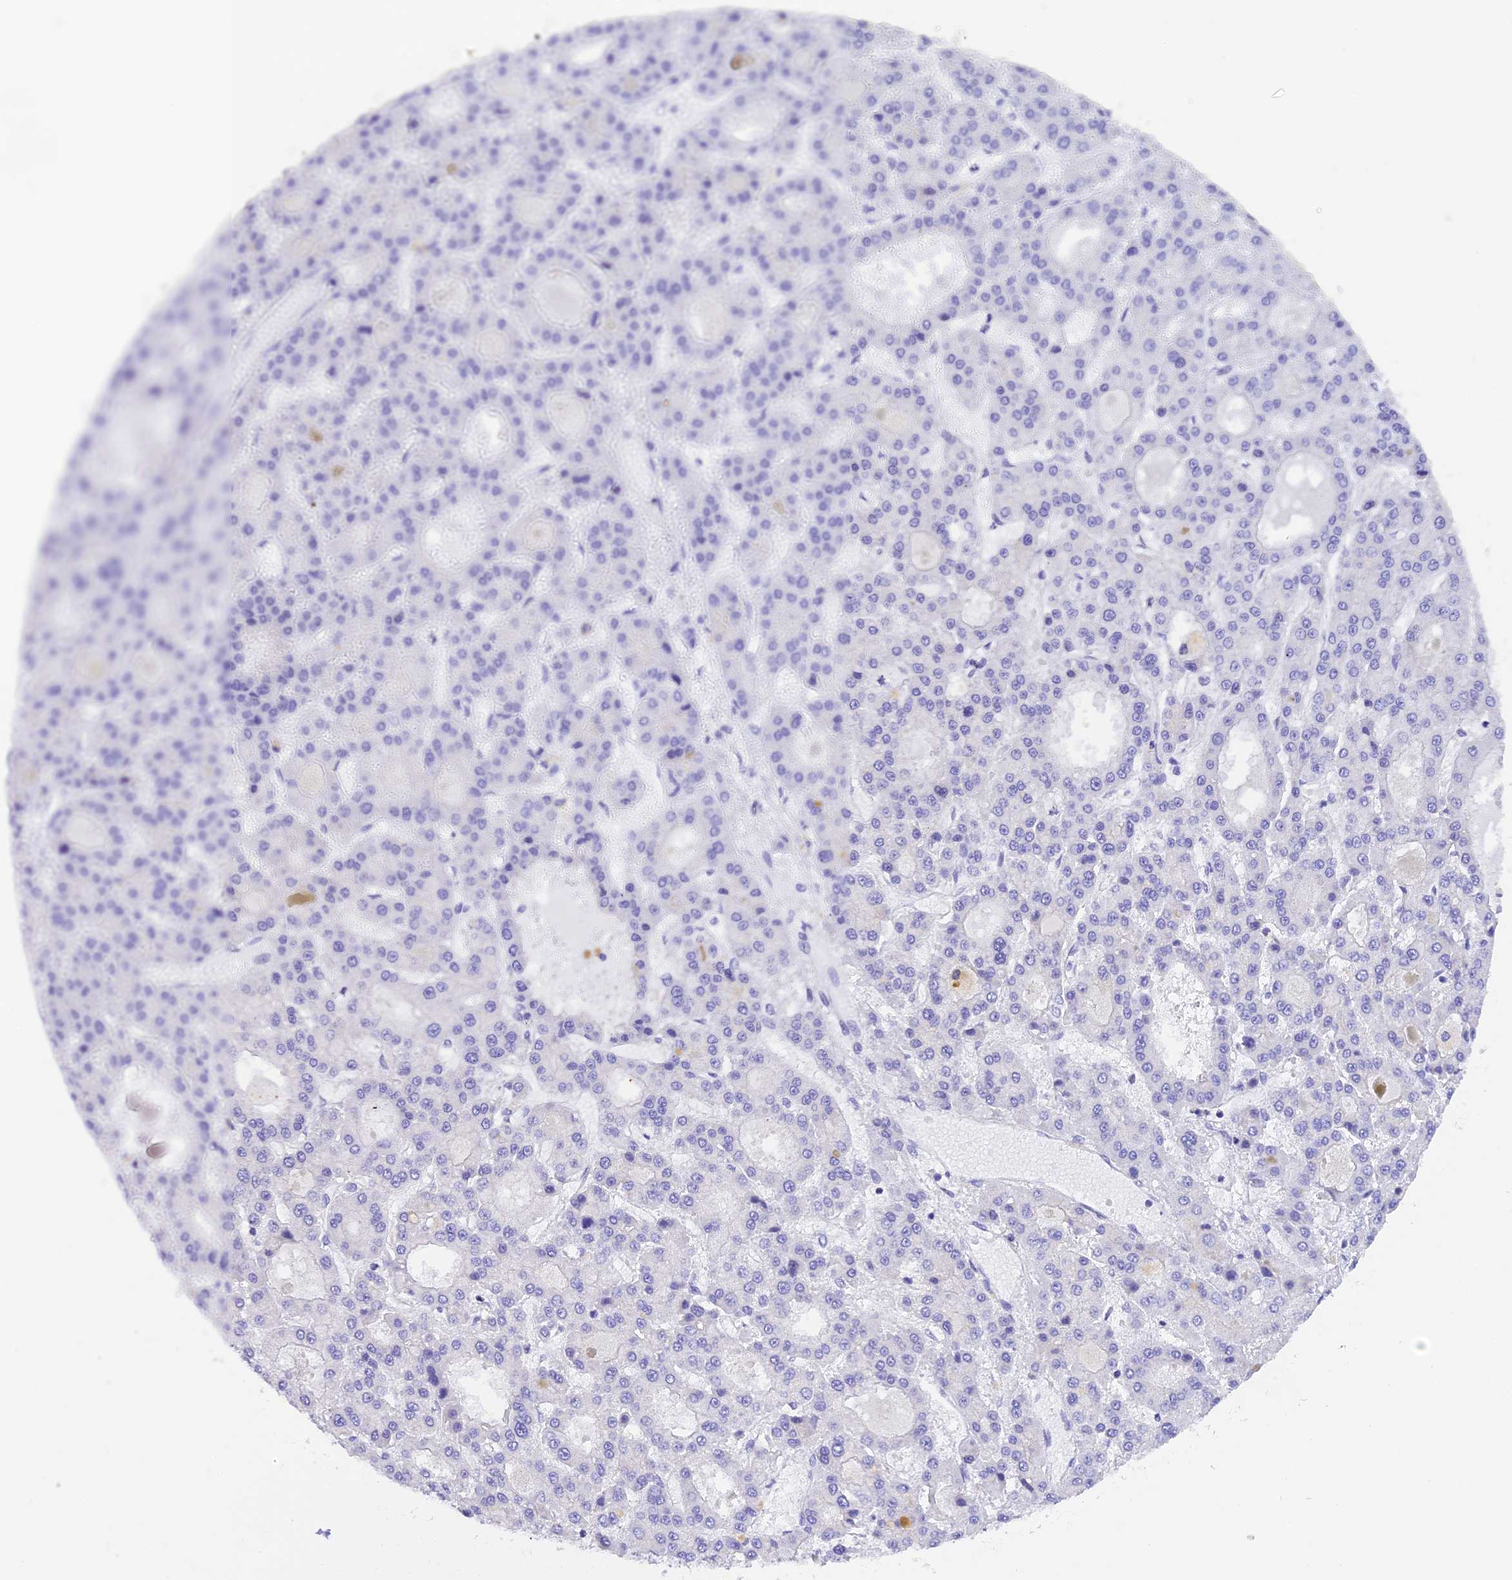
{"staining": {"intensity": "negative", "quantity": "none", "location": "none"}, "tissue": "liver cancer", "cell_type": "Tumor cells", "image_type": "cancer", "snomed": [{"axis": "morphology", "description": "Carcinoma, Hepatocellular, NOS"}, {"axis": "topography", "description": "Liver"}], "caption": "Tumor cells are negative for protein expression in human hepatocellular carcinoma (liver).", "gene": "COL6A5", "patient": {"sex": "male", "age": 70}}